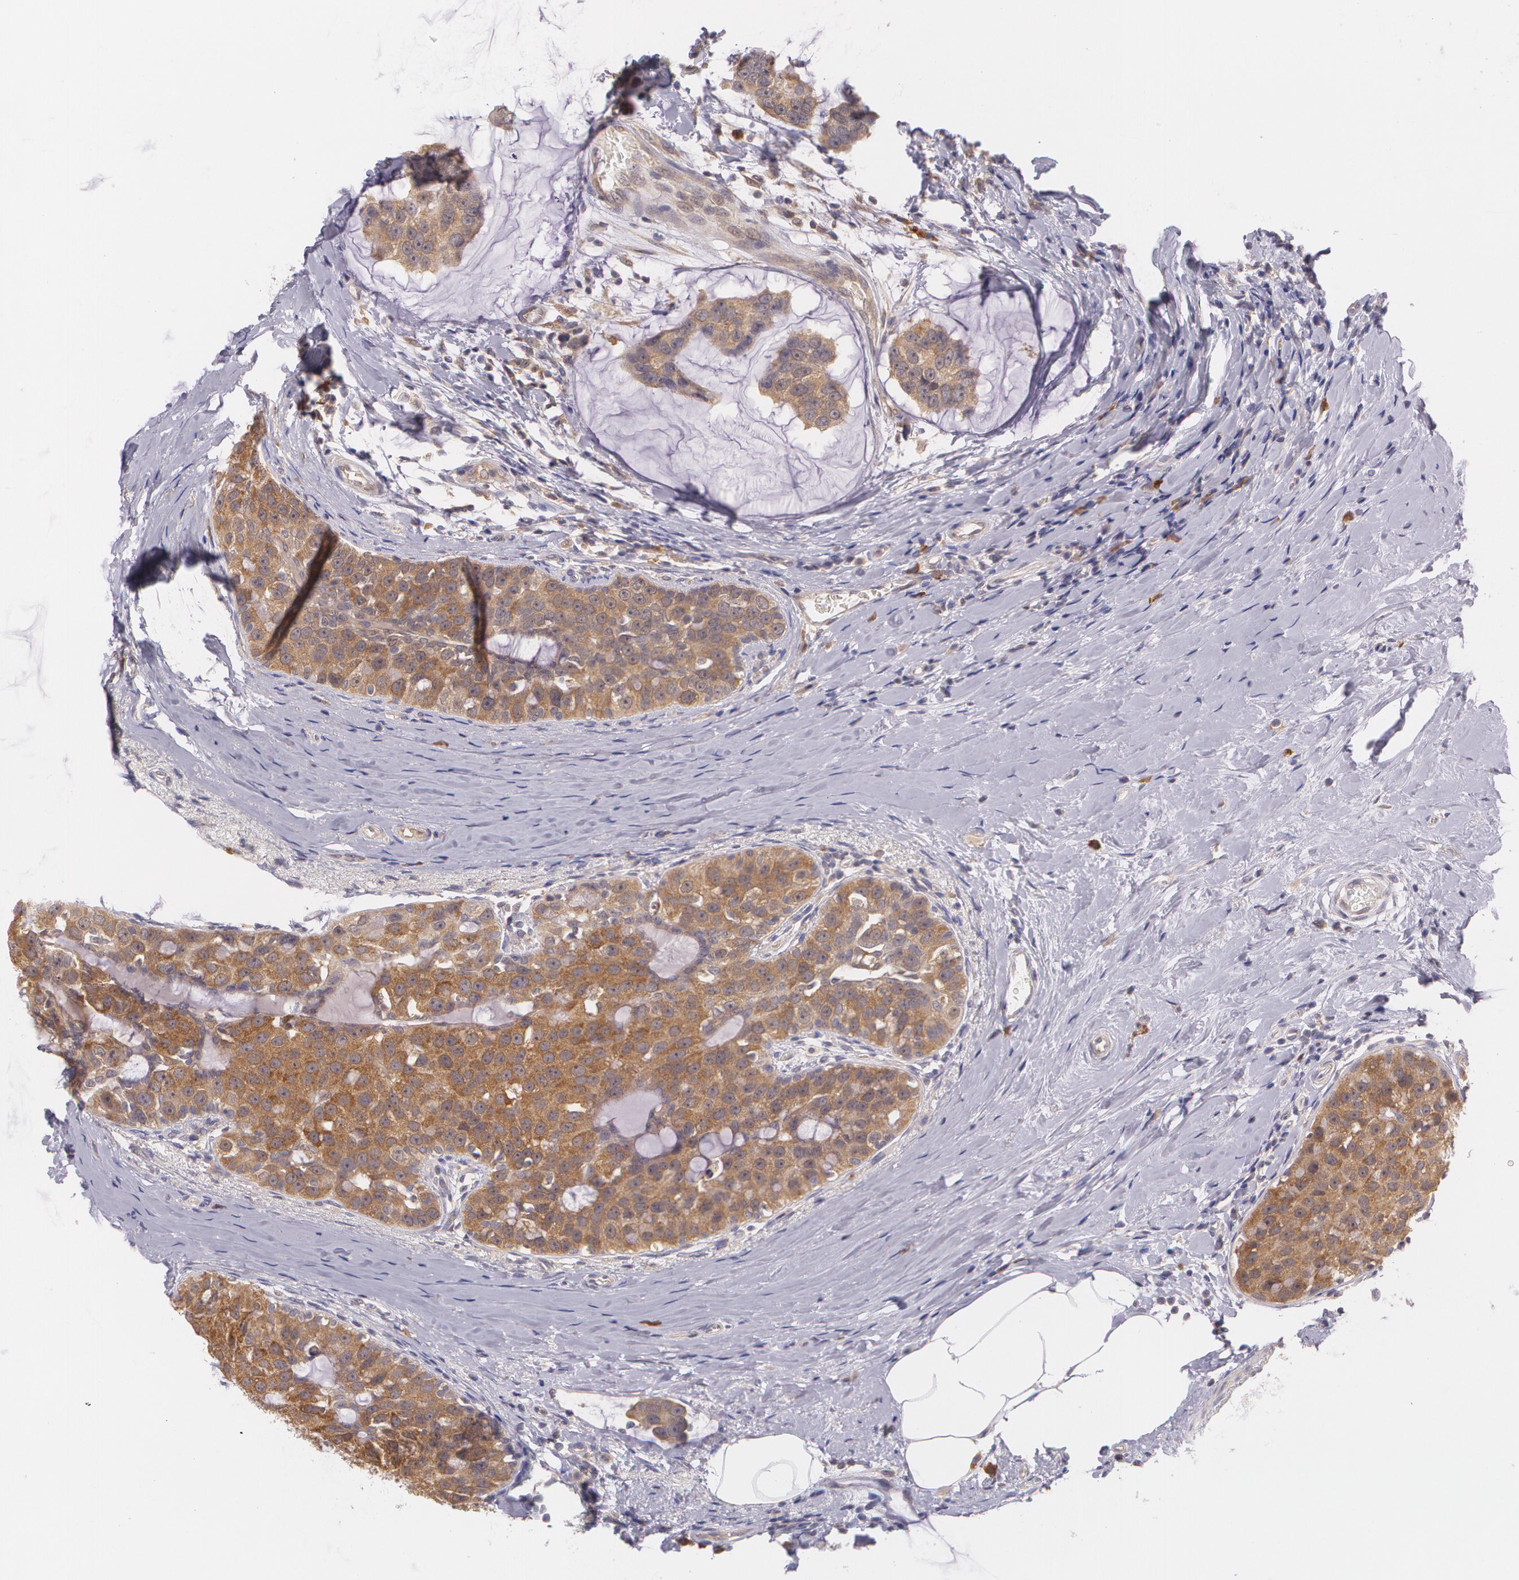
{"staining": {"intensity": "moderate", "quantity": ">75%", "location": "cytoplasmic/membranous"}, "tissue": "breast cancer", "cell_type": "Tumor cells", "image_type": "cancer", "snomed": [{"axis": "morphology", "description": "Normal tissue, NOS"}, {"axis": "morphology", "description": "Duct carcinoma"}, {"axis": "topography", "description": "Breast"}], "caption": "IHC image of invasive ductal carcinoma (breast) stained for a protein (brown), which exhibits medium levels of moderate cytoplasmic/membranous staining in about >75% of tumor cells.", "gene": "CCL17", "patient": {"sex": "female", "age": 50}}